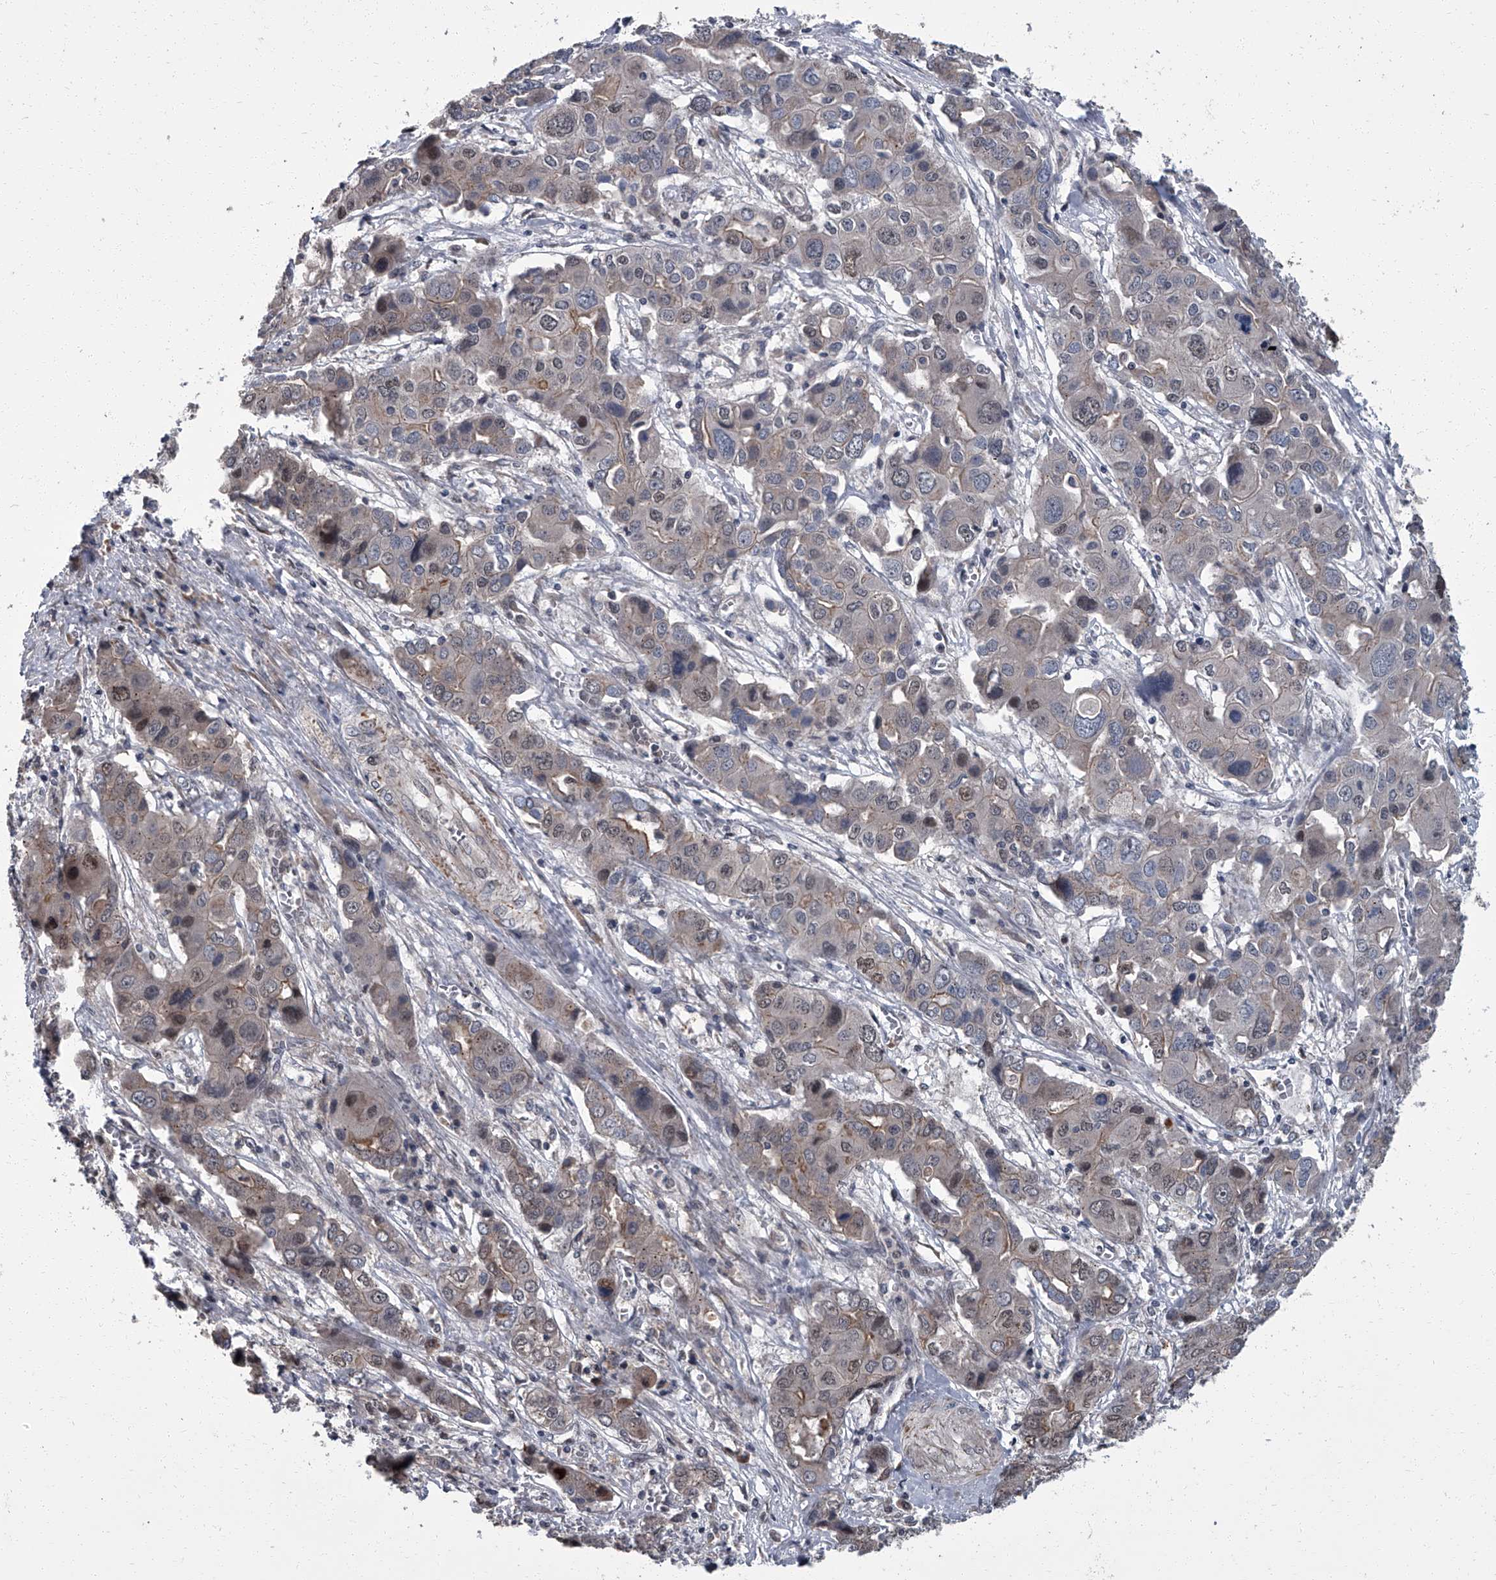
{"staining": {"intensity": "moderate", "quantity": "<25%", "location": "cytoplasmic/membranous,nuclear"}, "tissue": "liver cancer", "cell_type": "Tumor cells", "image_type": "cancer", "snomed": [{"axis": "morphology", "description": "Cholangiocarcinoma"}, {"axis": "topography", "description": "Liver"}], "caption": "An immunohistochemistry (IHC) image of tumor tissue is shown. Protein staining in brown highlights moderate cytoplasmic/membranous and nuclear positivity in cholangiocarcinoma (liver) within tumor cells.", "gene": "ZNF274", "patient": {"sex": "male", "age": 67}}